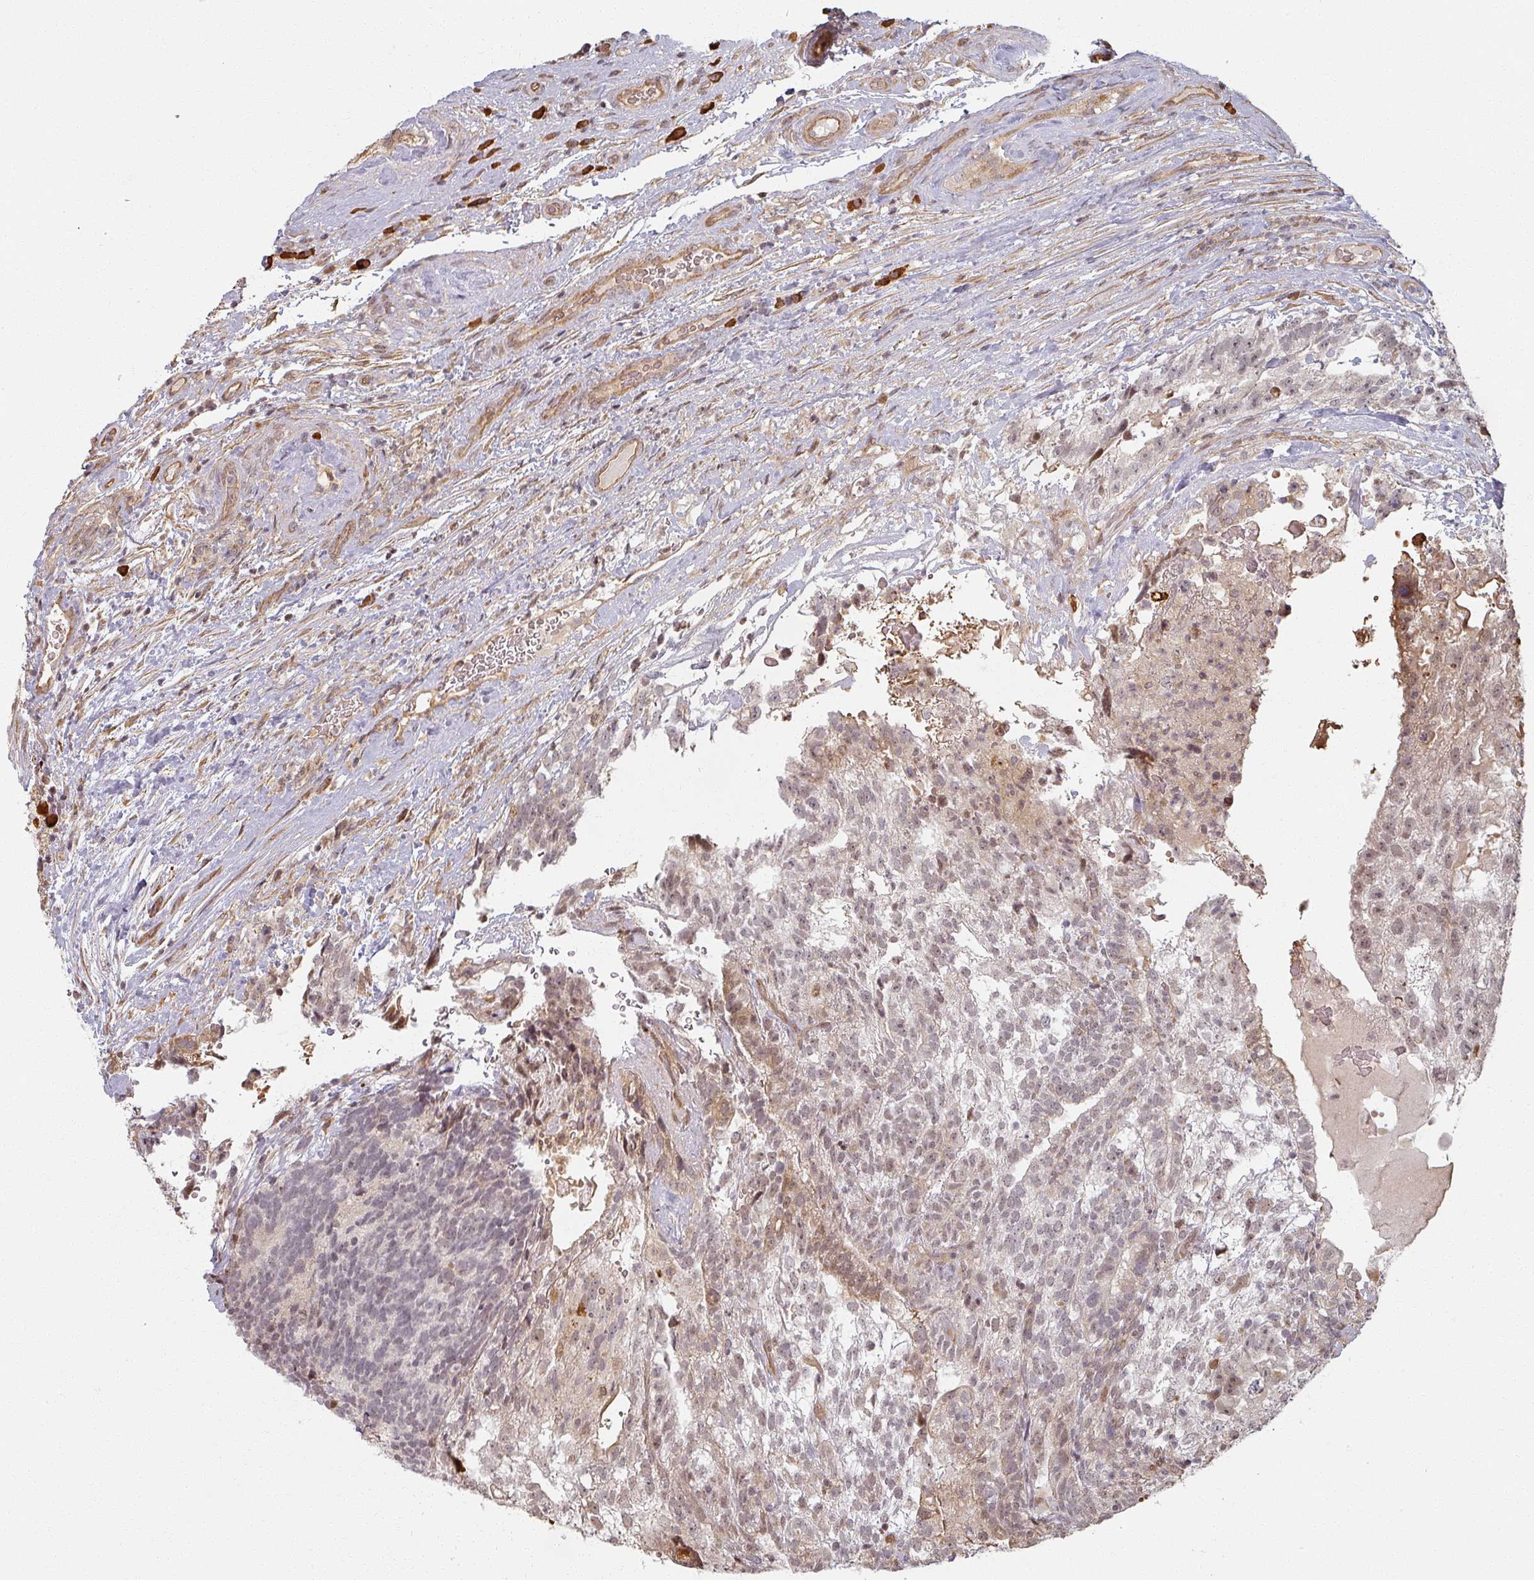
{"staining": {"intensity": "weak", "quantity": "25%-75%", "location": "cytoplasmic/membranous,nuclear"}, "tissue": "testis cancer", "cell_type": "Tumor cells", "image_type": "cancer", "snomed": [{"axis": "morphology", "description": "Seminoma, NOS"}, {"axis": "morphology", "description": "Carcinoma, Embryonal, NOS"}, {"axis": "topography", "description": "Testis"}], "caption": "The photomicrograph demonstrates staining of testis embryonal carcinoma, revealing weak cytoplasmic/membranous and nuclear protein expression (brown color) within tumor cells. Ihc stains the protein in brown and the nuclei are stained blue.", "gene": "MED19", "patient": {"sex": "male", "age": 41}}